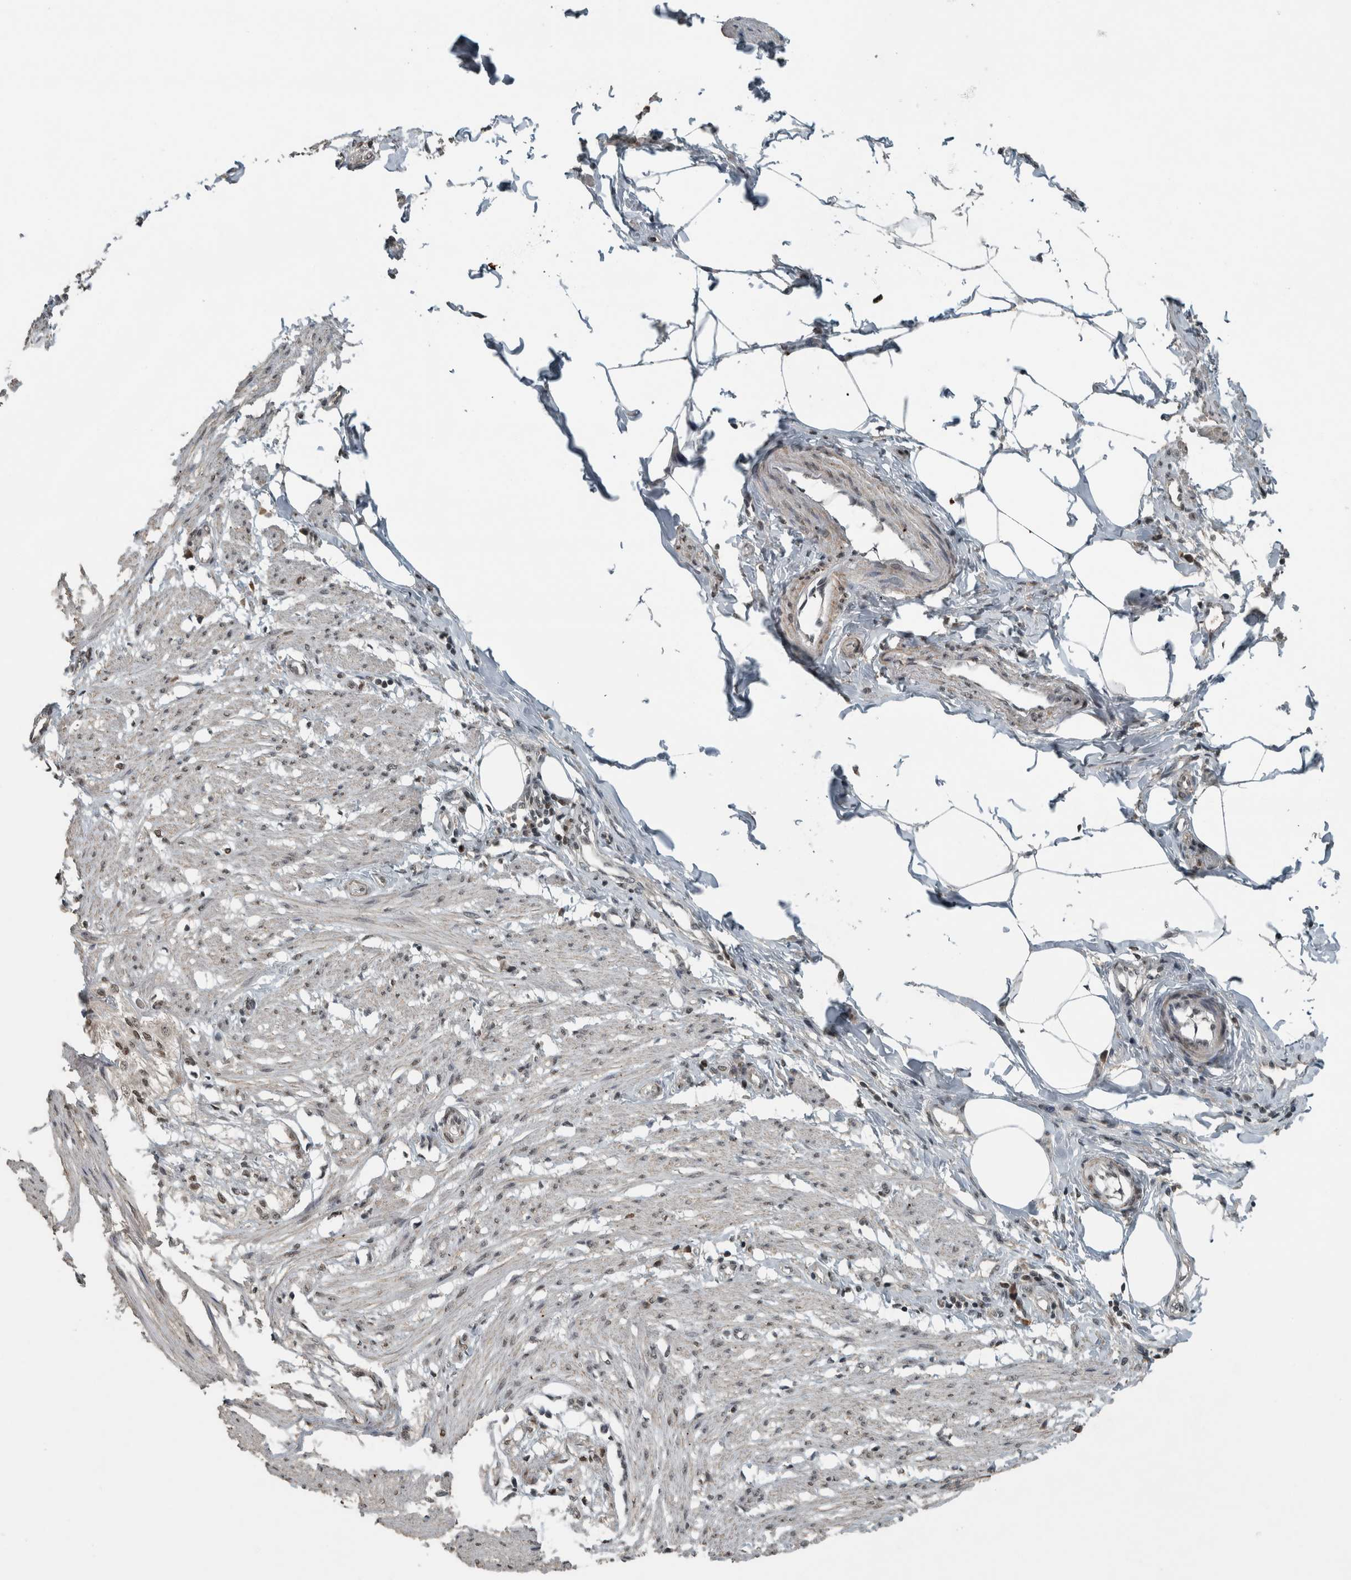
{"staining": {"intensity": "weak", "quantity": ">75%", "location": "nuclear"}, "tissue": "smooth muscle", "cell_type": "Smooth muscle cells", "image_type": "normal", "snomed": [{"axis": "morphology", "description": "Normal tissue, NOS"}, {"axis": "morphology", "description": "Adenocarcinoma, NOS"}, {"axis": "topography", "description": "Smooth muscle"}, {"axis": "topography", "description": "Colon"}], "caption": "A histopathology image of smooth muscle stained for a protein displays weak nuclear brown staining in smooth muscle cells.", "gene": "ZNF24", "patient": {"sex": "male", "age": 14}}